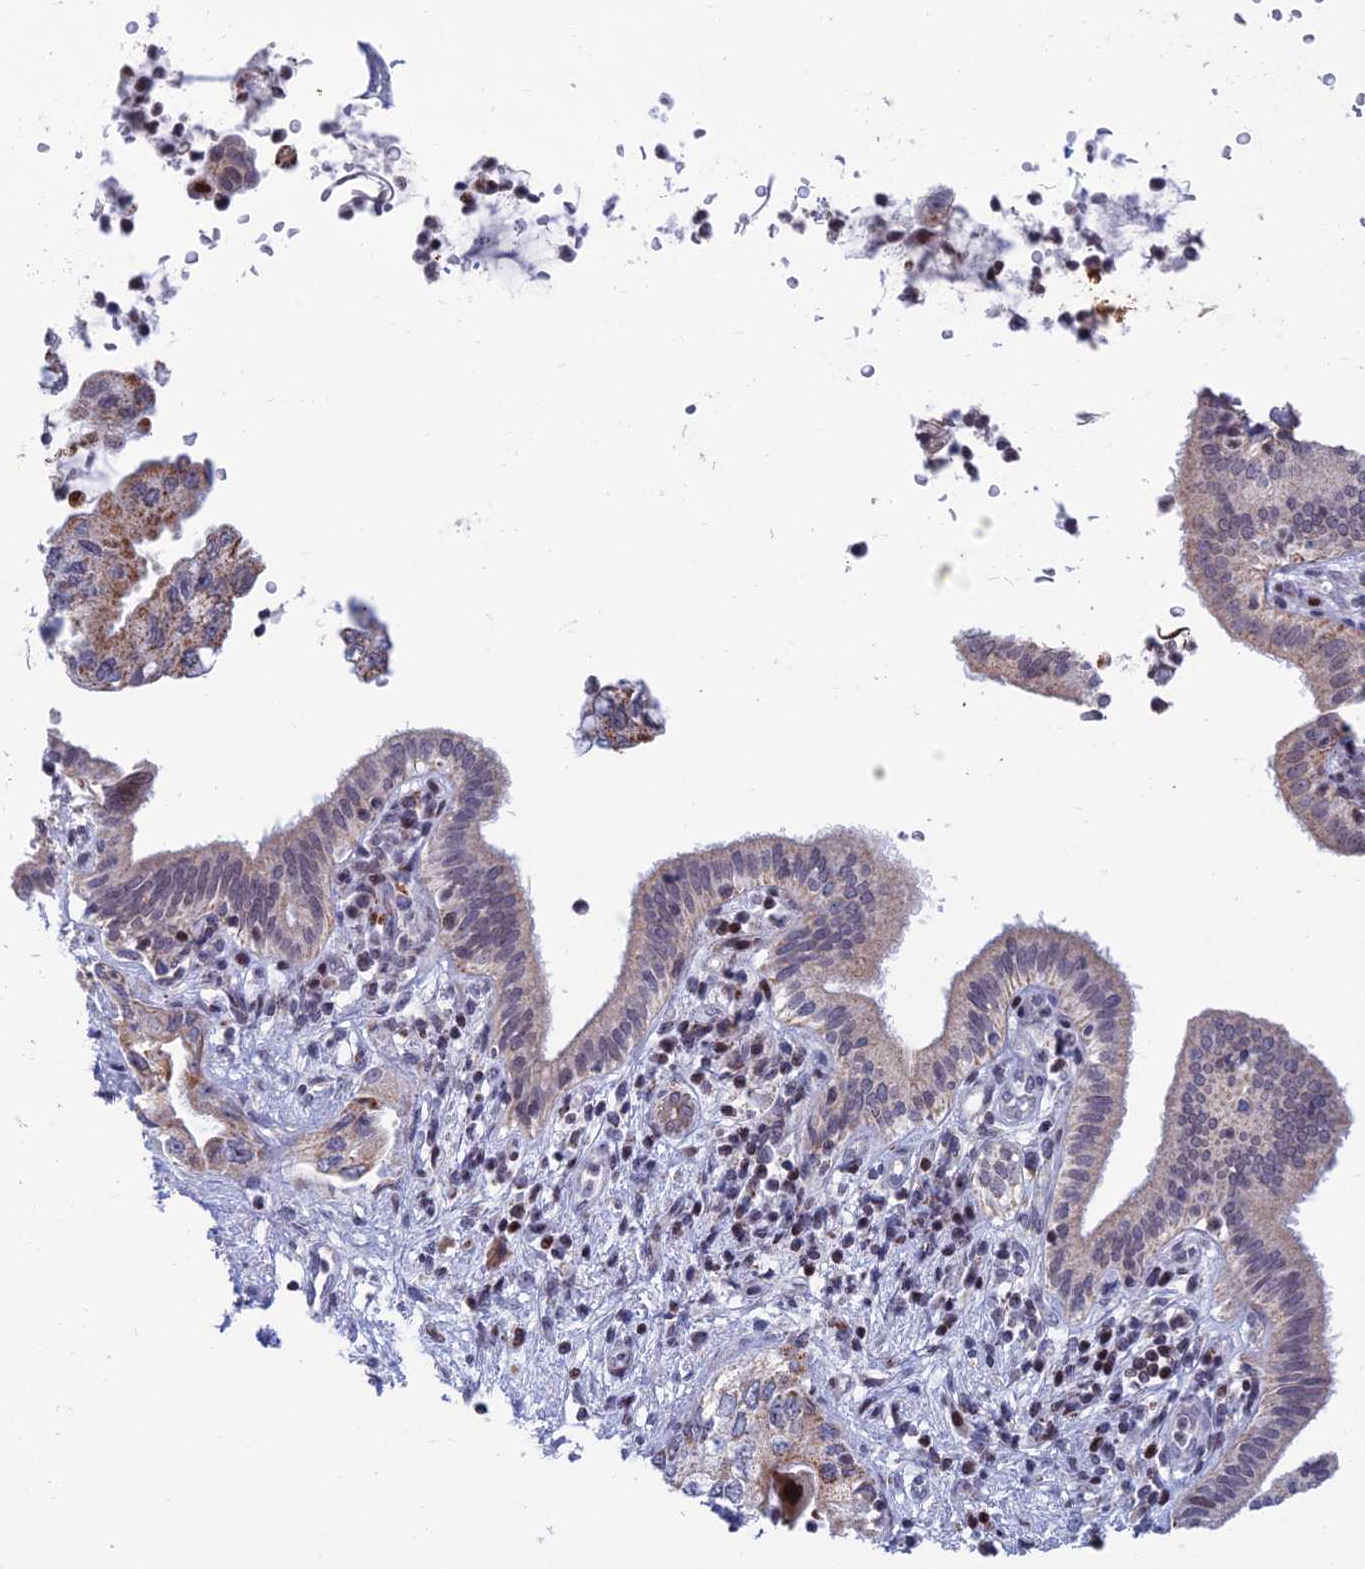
{"staining": {"intensity": "moderate", "quantity": "<25%", "location": "cytoplasmic/membranous,nuclear"}, "tissue": "pancreatic cancer", "cell_type": "Tumor cells", "image_type": "cancer", "snomed": [{"axis": "morphology", "description": "Adenocarcinoma, NOS"}, {"axis": "topography", "description": "Pancreas"}], "caption": "Protein staining reveals moderate cytoplasmic/membranous and nuclear staining in approximately <25% of tumor cells in pancreatic adenocarcinoma. (DAB IHC, brown staining for protein, blue staining for nuclei).", "gene": "AFF3", "patient": {"sex": "female", "age": 73}}